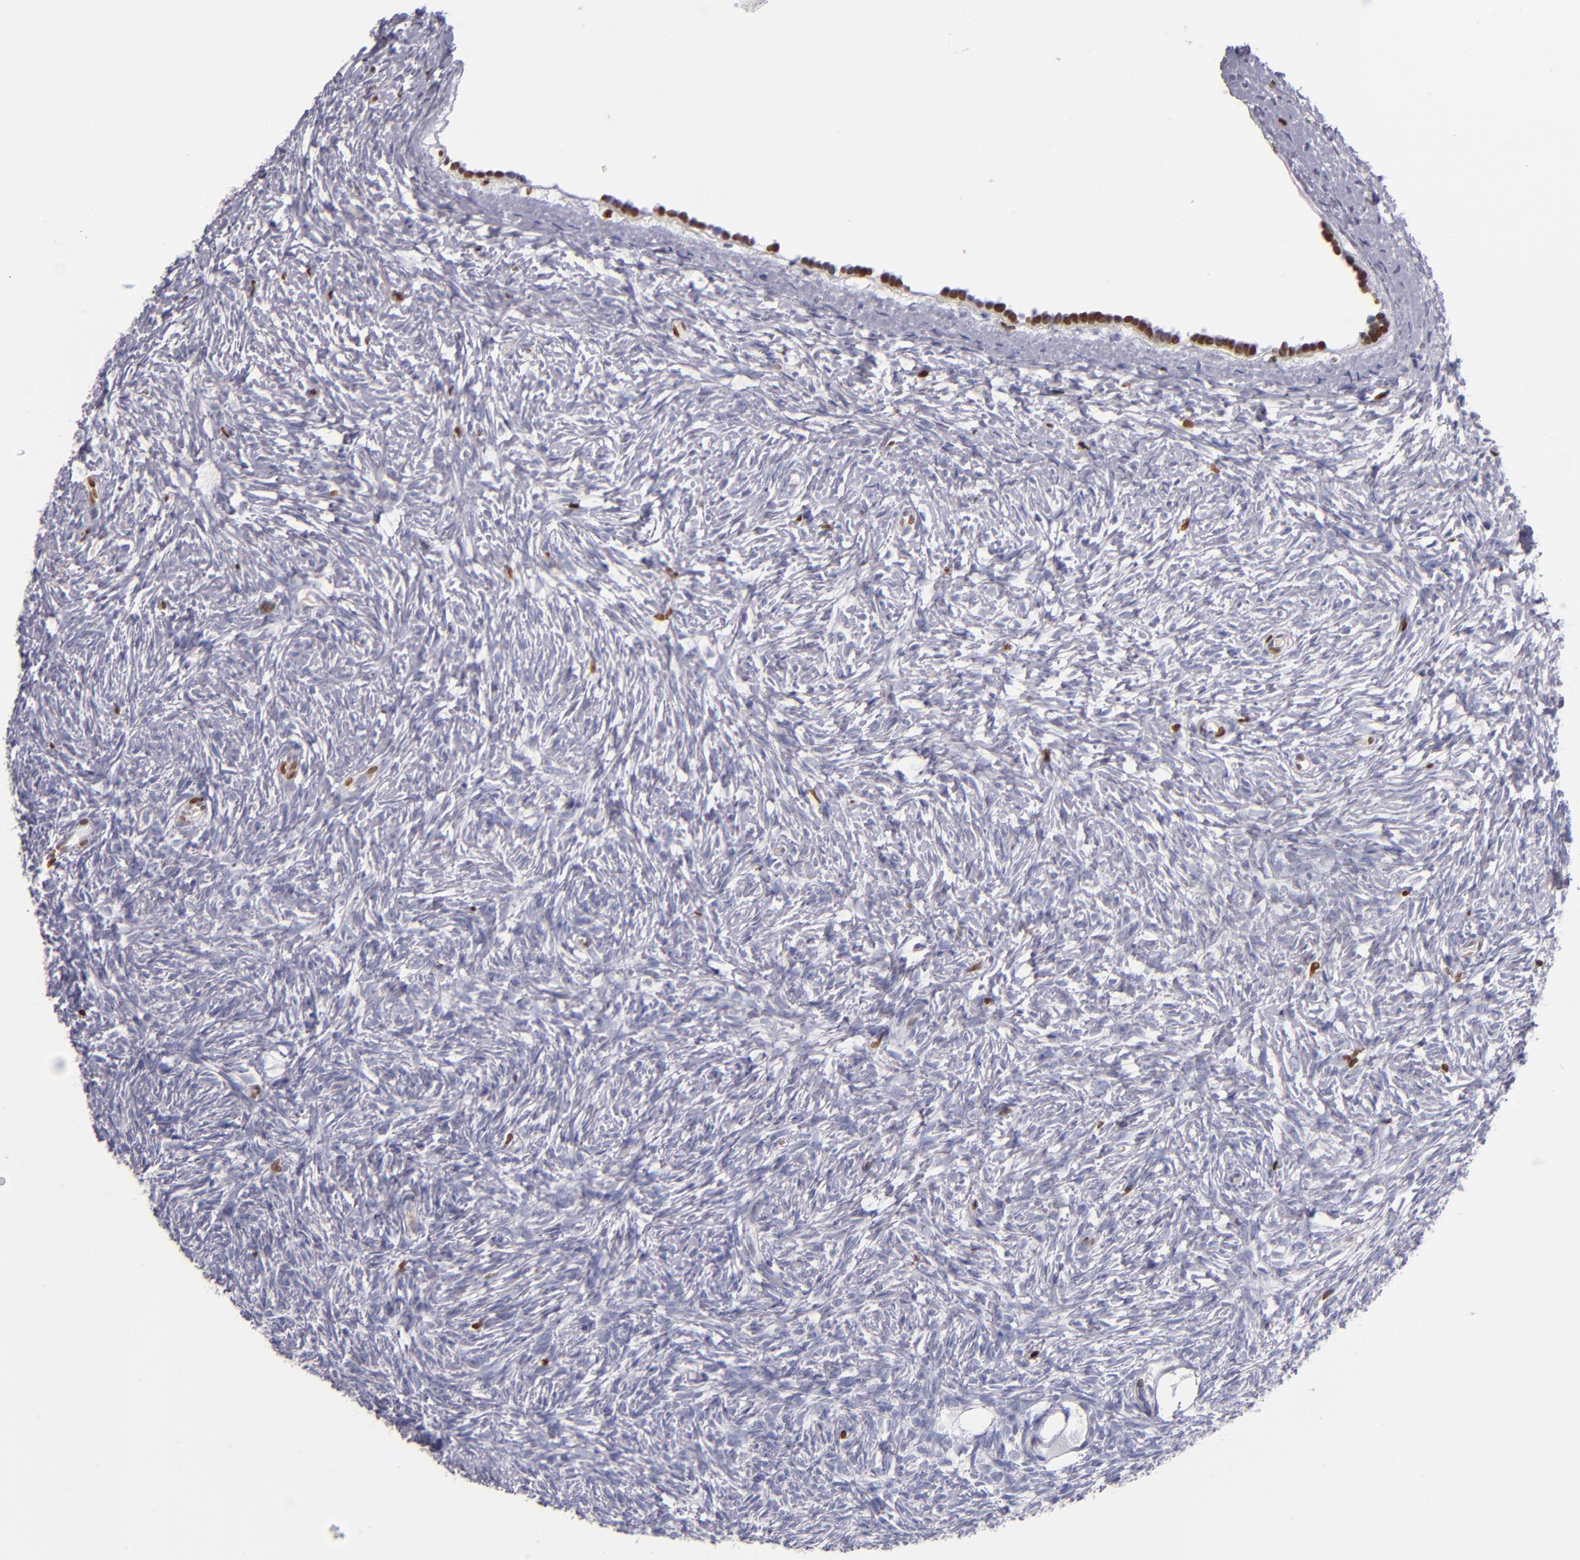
{"staining": {"intensity": "moderate", "quantity": "25%-75%", "location": "nuclear"}, "tissue": "ovary", "cell_type": "Follicle cells", "image_type": "normal", "snomed": [{"axis": "morphology", "description": "Normal tissue, NOS"}, {"axis": "topography", "description": "Ovary"}], "caption": "High-magnification brightfield microscopy of normal ovary stained with DAB (3,3'-diaminobenzidine) (brown) and counterstained with hematoxylin (blue). follicle cells exhibit moderate nuclear staining is present in approximately25%-75% of cells. (DAB (3,3'-diaminobenzidine) IHC with brightfield microscopy, high magnification).", "gene": "CDKL5", "patient": {"sex": "female", "age": 35}}